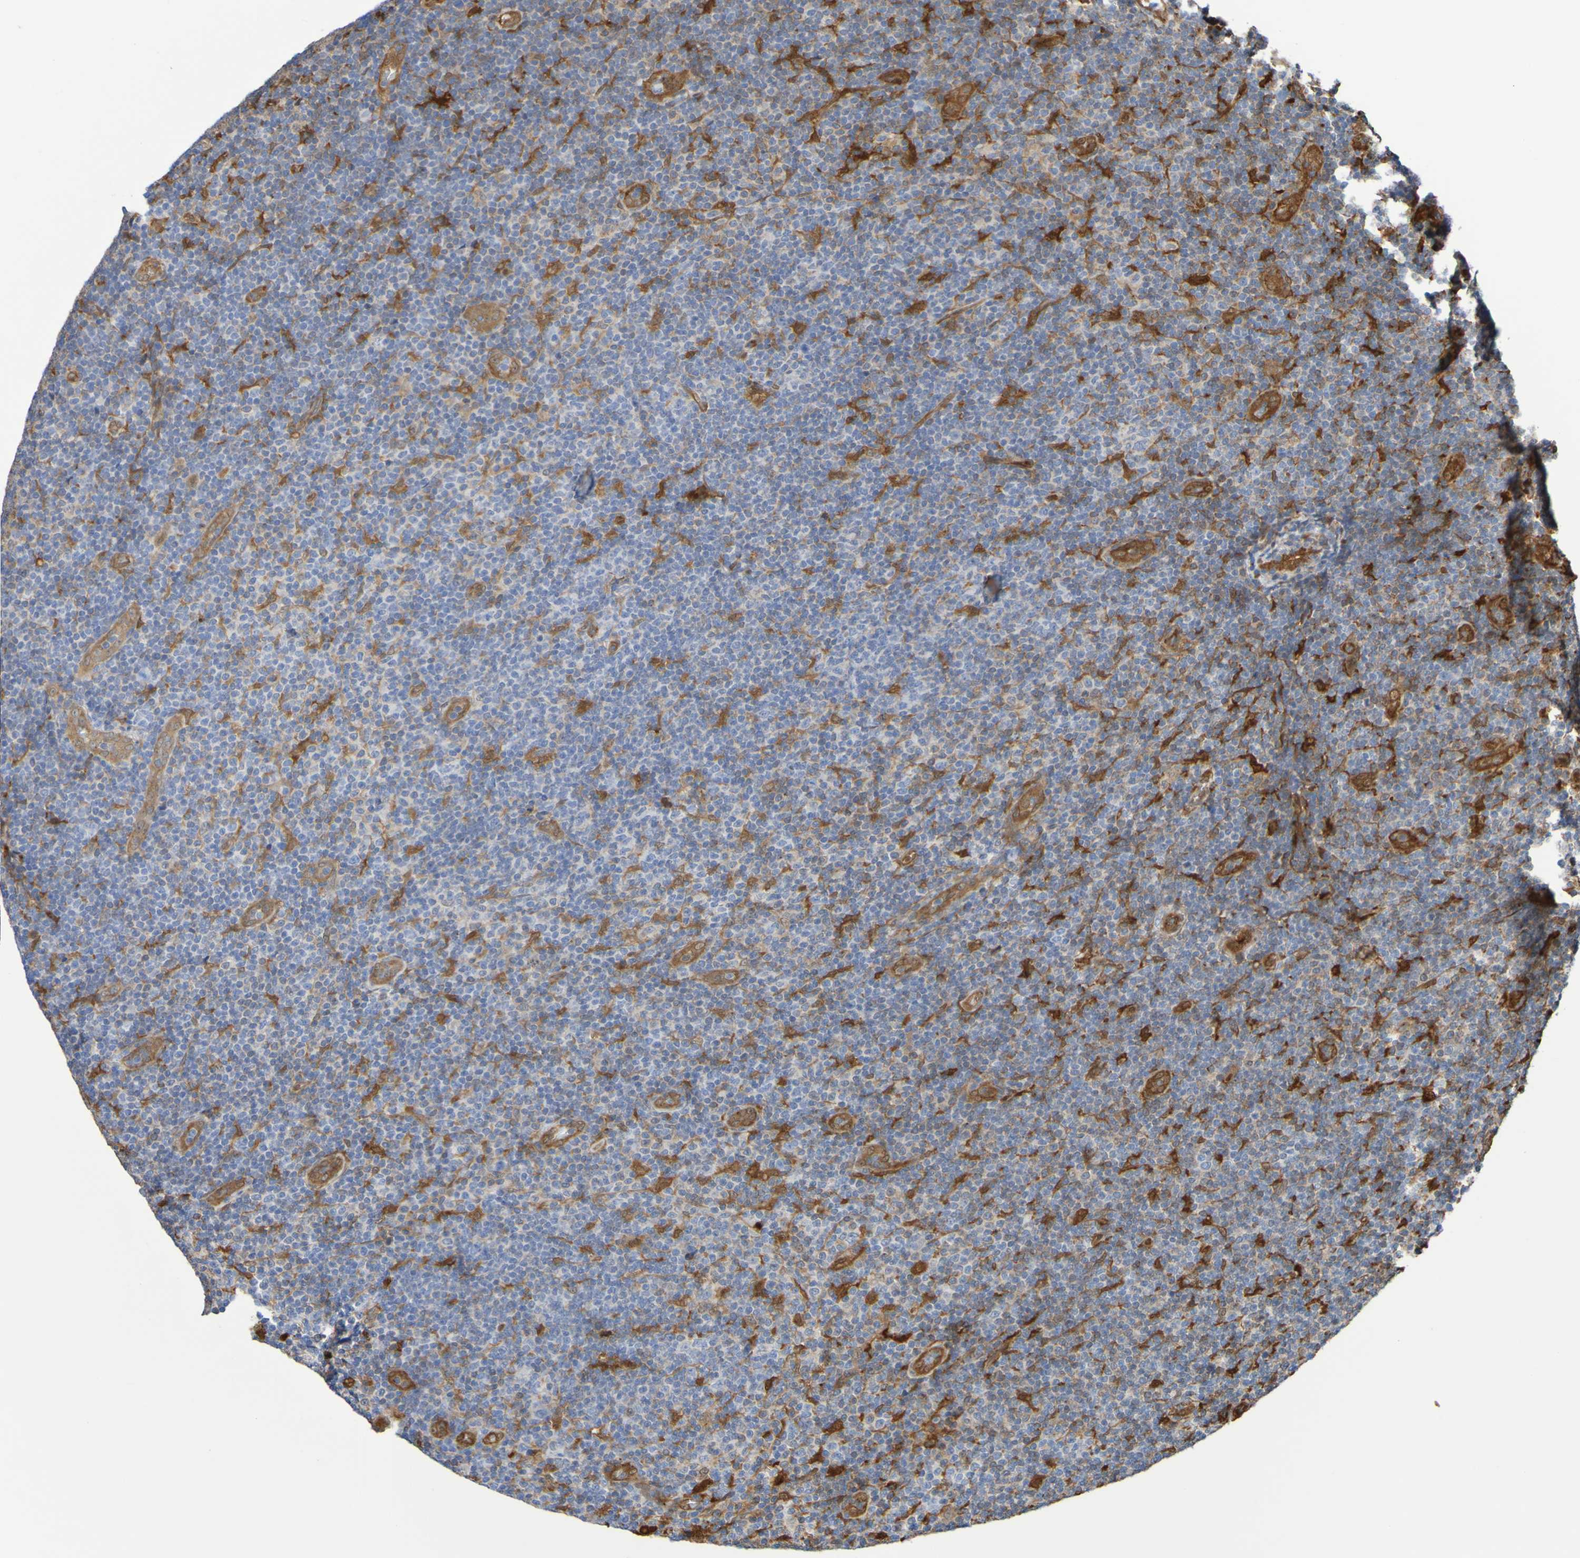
{"staining": {"intensity": "moderate", "quantity": ">75%", "location": "cytoplasmic/membranous"}, "tissue": "lymphoma", "cell_type": "Tumor cells", "image_type": "cancer", "snomed": [{"axis": "morphology", "description": "Malignant lymphoma, non-Hodgkin's type, Low grade"}, {"axis": "topography", "description": "Lymph node"}], "caption": "Immunohistochemistry photomicrograph of neoplastic tissue: lymphoma stained using IHC reveals medium levels of moderate protein expression localized specifically in the cytoplasmic/membranous of tumor cells, appearing as a cytoplasmic/membranous brown color.", "gene": "SERPINB6", "patient": {"sex": "male", "age": 83}}